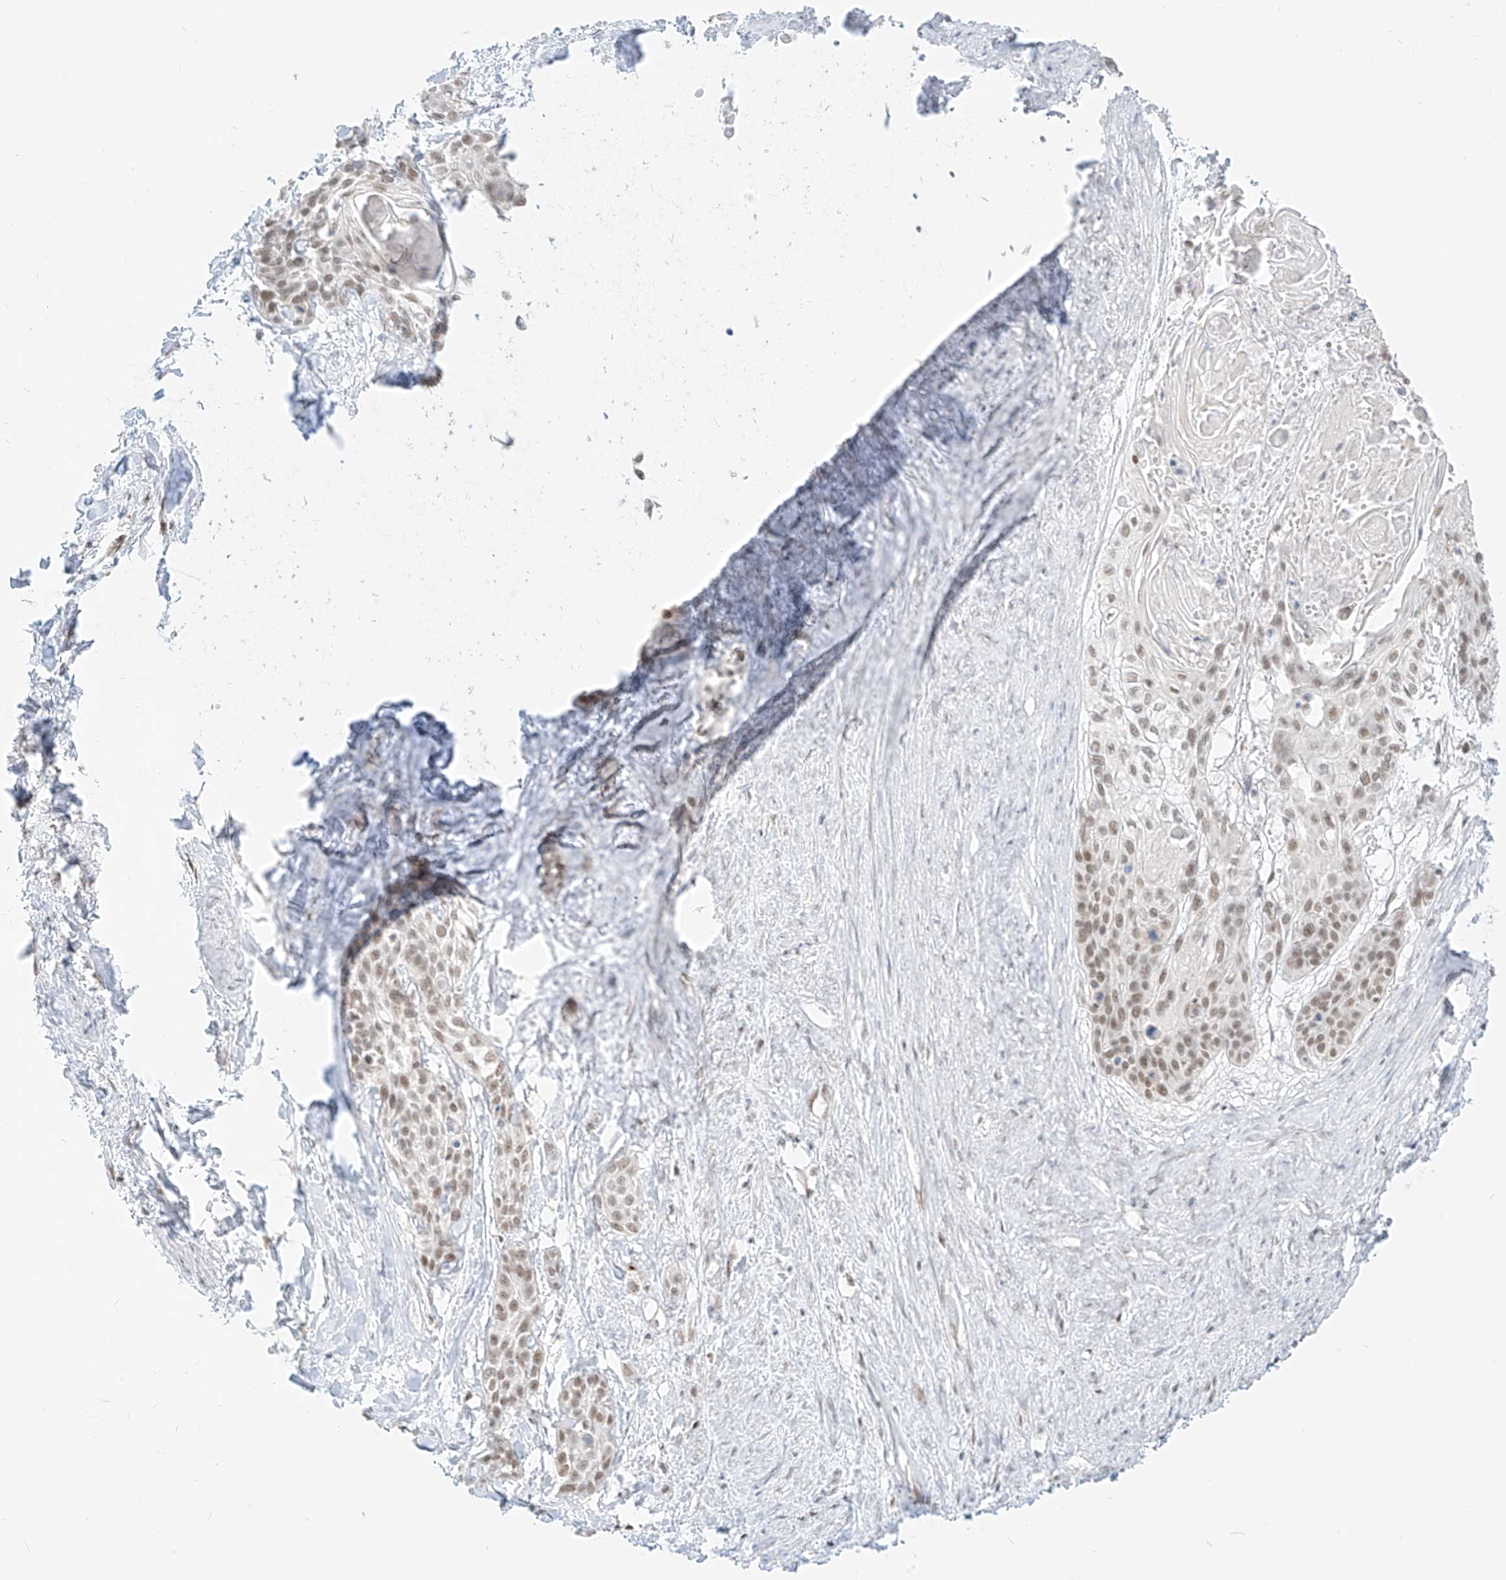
{"staining": {"intensity": "moderate", "quantity": ">75%", "location": "nuclear"}, "tissue": "cervical cancer", "cell_type": "Tumor cells", "image_type": "cancer", "snomed": [{"axis": "morphology", "description": "Squamous cell carcinoma, NOS"}, {"axis": "topography", "description": "Cervix"}], "caption": "Moderate nuclear protein expression is present in about >75% of tumor cells in cervical cancer (squamous cell carcinoma).", "gene": "SUPT5H", "patient": {"sex": "female", "age": 57}}